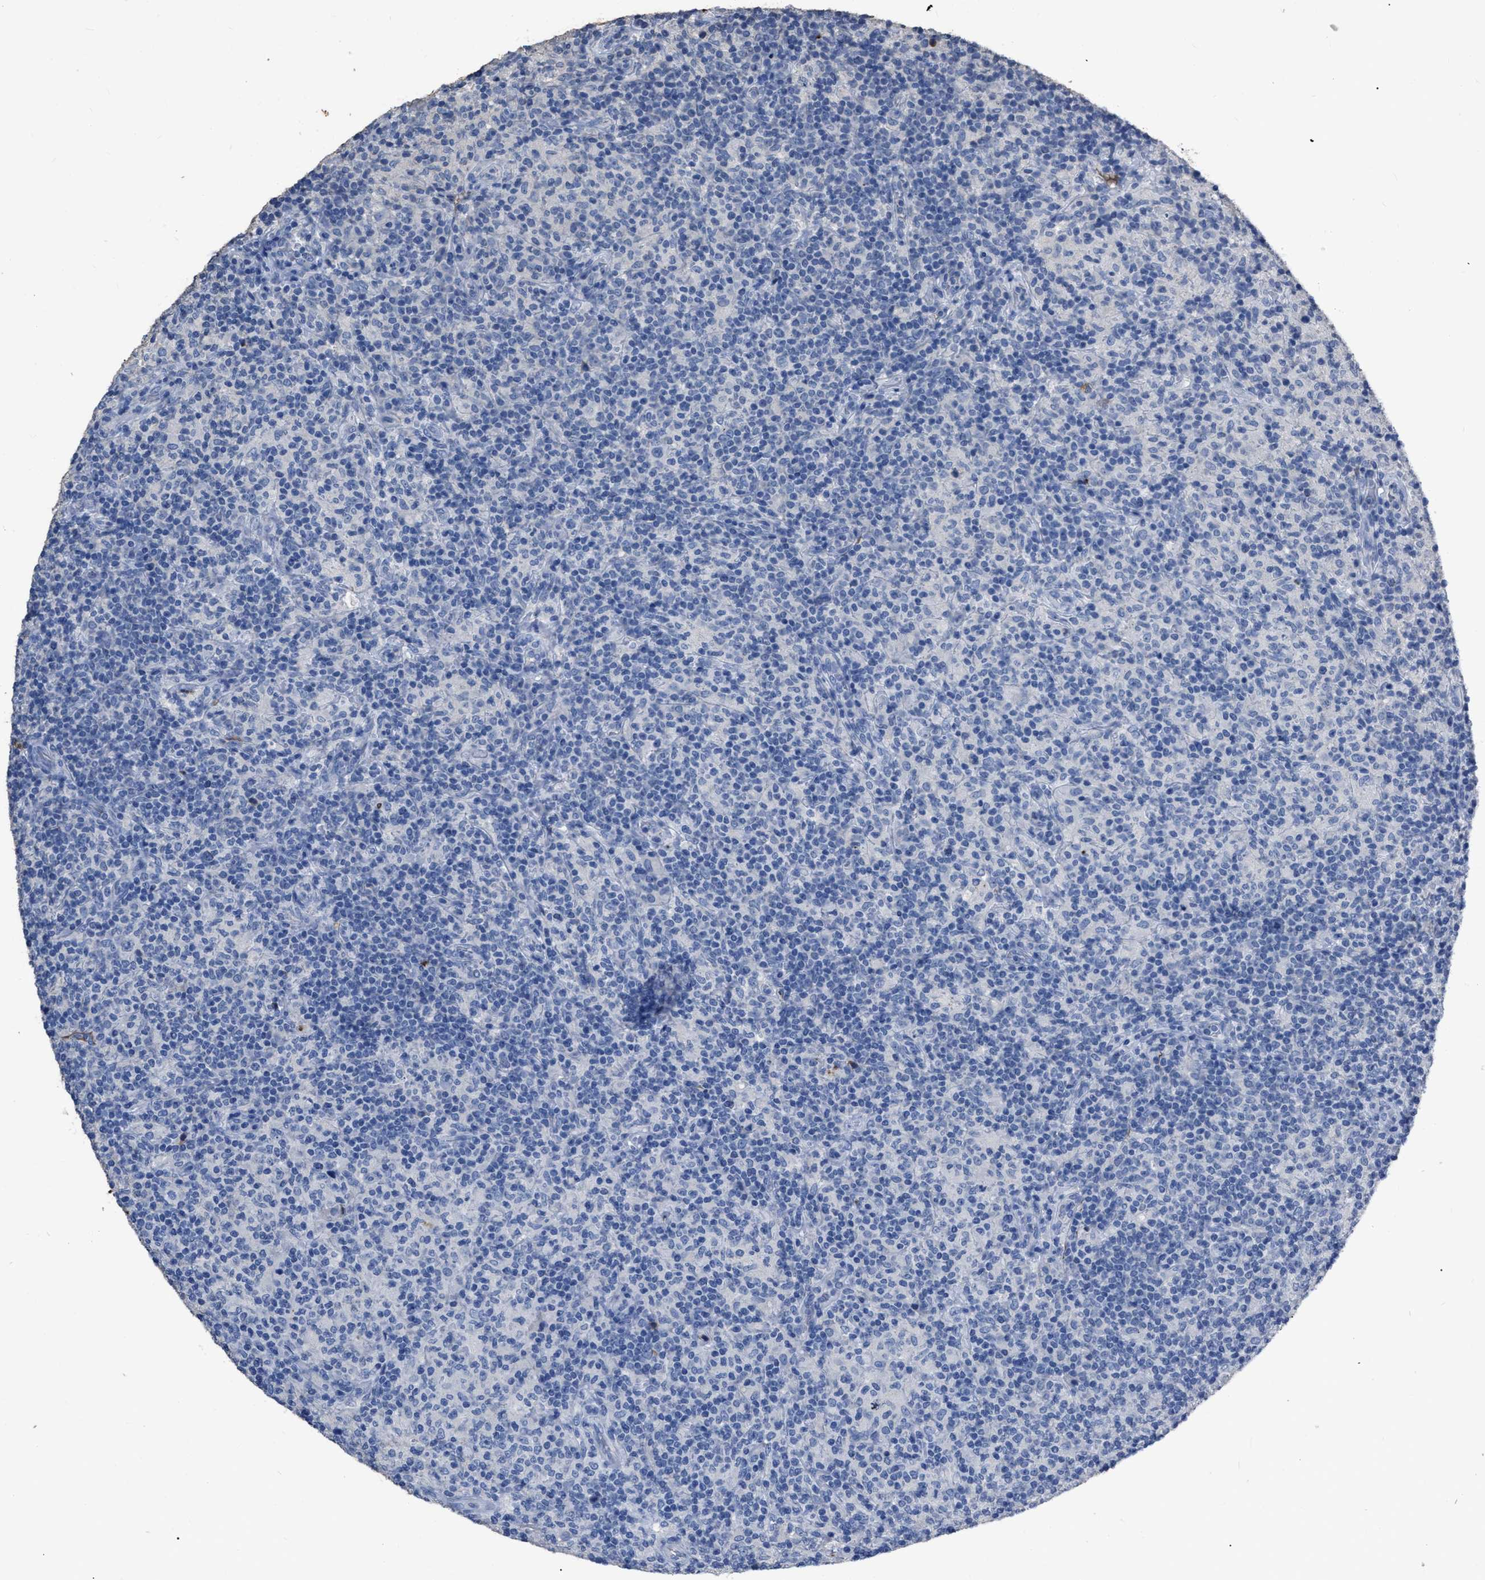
{"staining": {"intensity": "negative", "quantity": "none", "location": "none"}, "tissue": "lymphoma", "cell_type": "Tumor cells", "image_type": "cancer", "snomed": [{"axis": "morphology", "description": "Hodgkin's disease, NOS"}, {"axis": "topography", "description": "Lymph node"}], "caption": "Human Hodgkin's disease stained for a protein using IHC exhibits no staining in tumor cells.", "gene": "HABP2", "patient": {"sex": "male", "age": 70}}